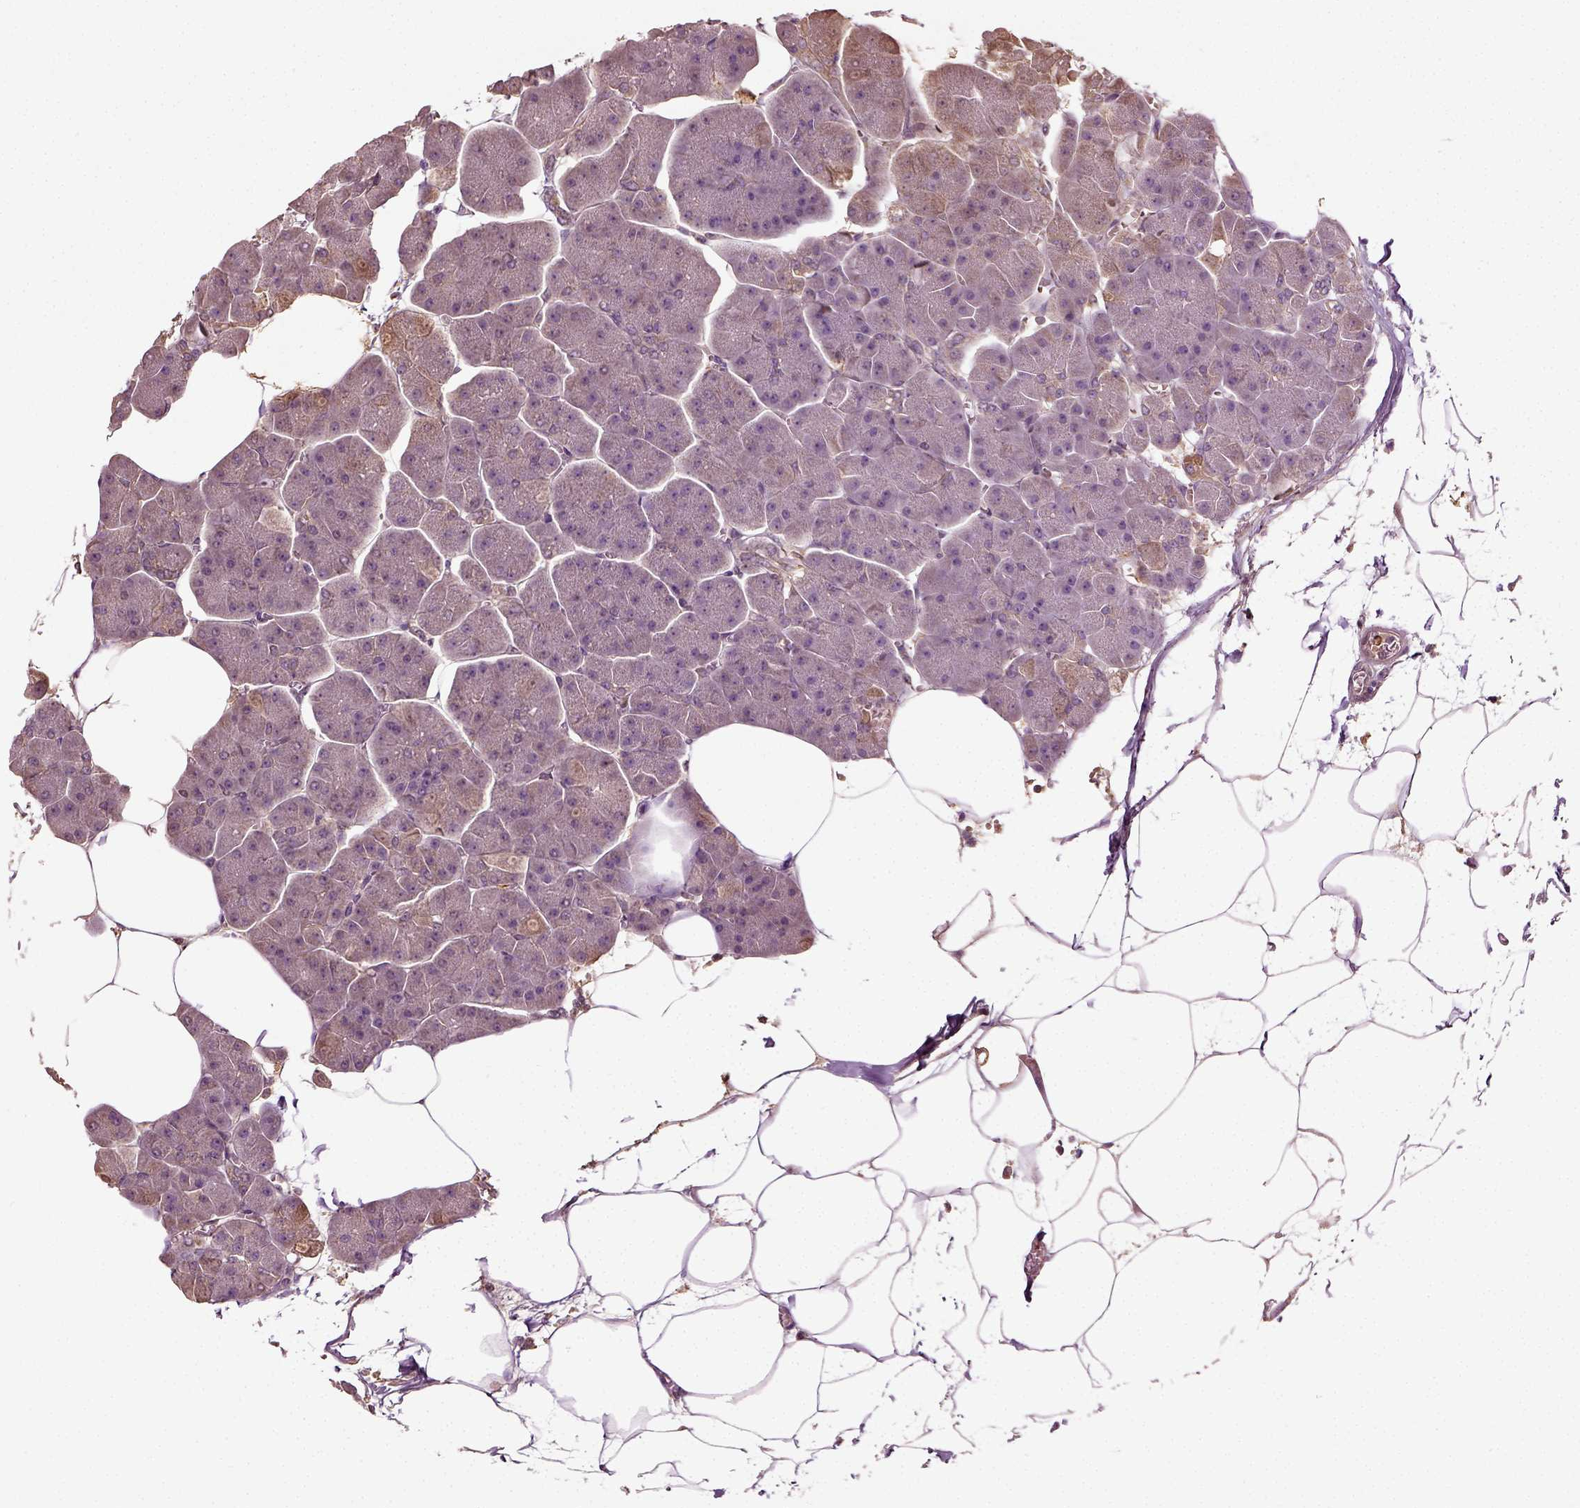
{"staining": {"intensity": "negative", "quantity": "none", "location": "none"}, "tissue": "pancreas", "cell_type": "Exocrine glandular cells", "image_type": "normal", "snomed": [{"axis": "morphology", "description": "Normal tissue, NOS"}, {"axis": "topography", "description": "Adipose tissue"}, {"axis": "topography", "description": "Pancreas"}, {"axis": "topography", "description": "Peripheral nerve tissue"}], "caption": "DAB (3,3'-diaminobenzidine) immunohistochemical staining of unremarkable human pancreas demonstrates no significant expression in exocrine glandular cells.", "gene": "ERV3", "patient": {"sex": "female", "age": 58}}